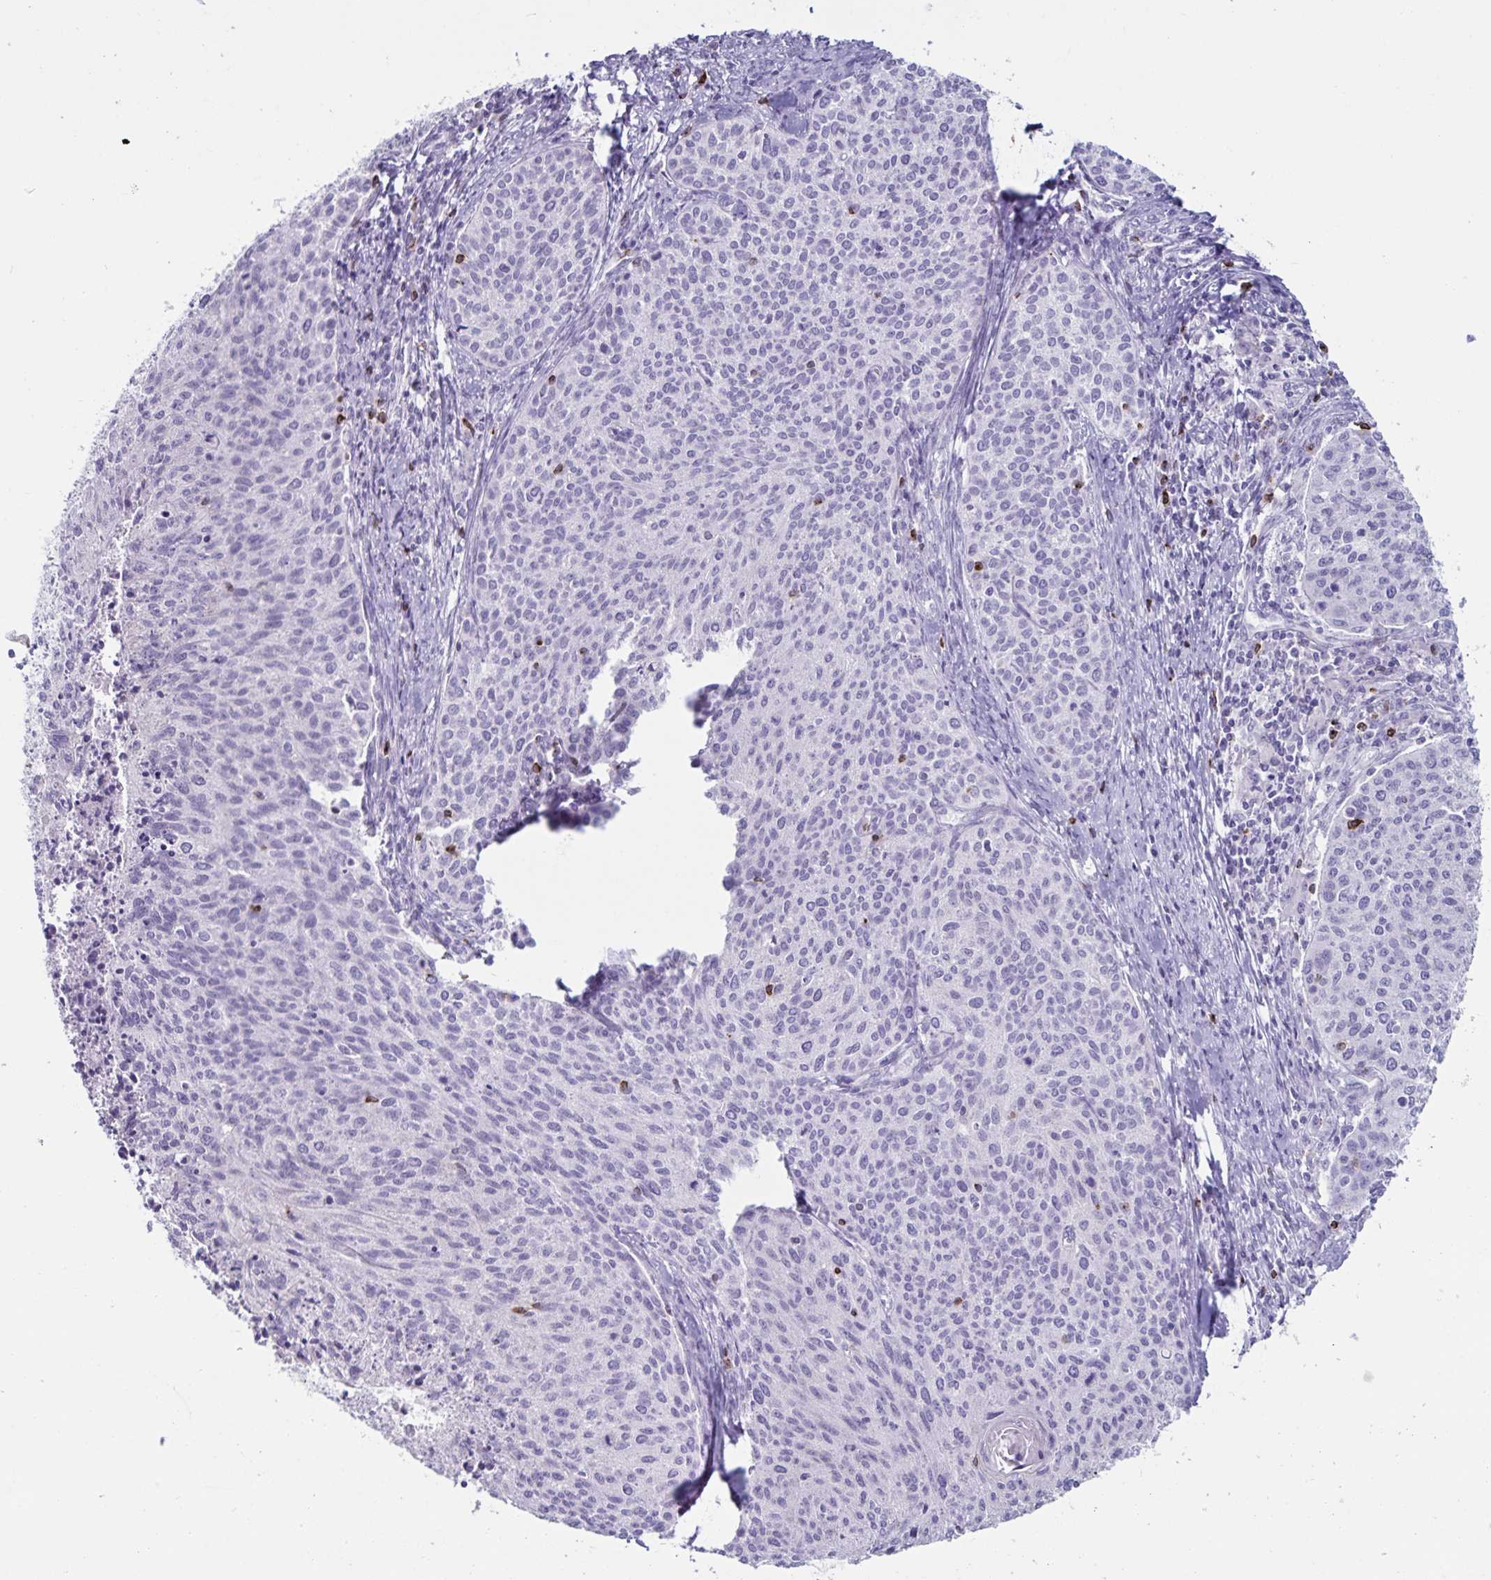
{"staining": {"intensity": "negative", "quantity": "none", "location": "none"}, "tissue": "cervical cancer", "cell_type": "Tumor cells", "image_type": "cancer", "snomed": [{"axis": "morphology", "description": "Squamous cell carcinoma, NOS"}, {"axis": "topography", "description": "Cervix"}], "caption": "A high-resolution image shows immunohistochemistry (IHC) staining of squamous cell carcinoma (cervical), which displays no significant expression in tumor cells.", "gene": "GNLY", "patient": {"sex": "female", "age": 38}}